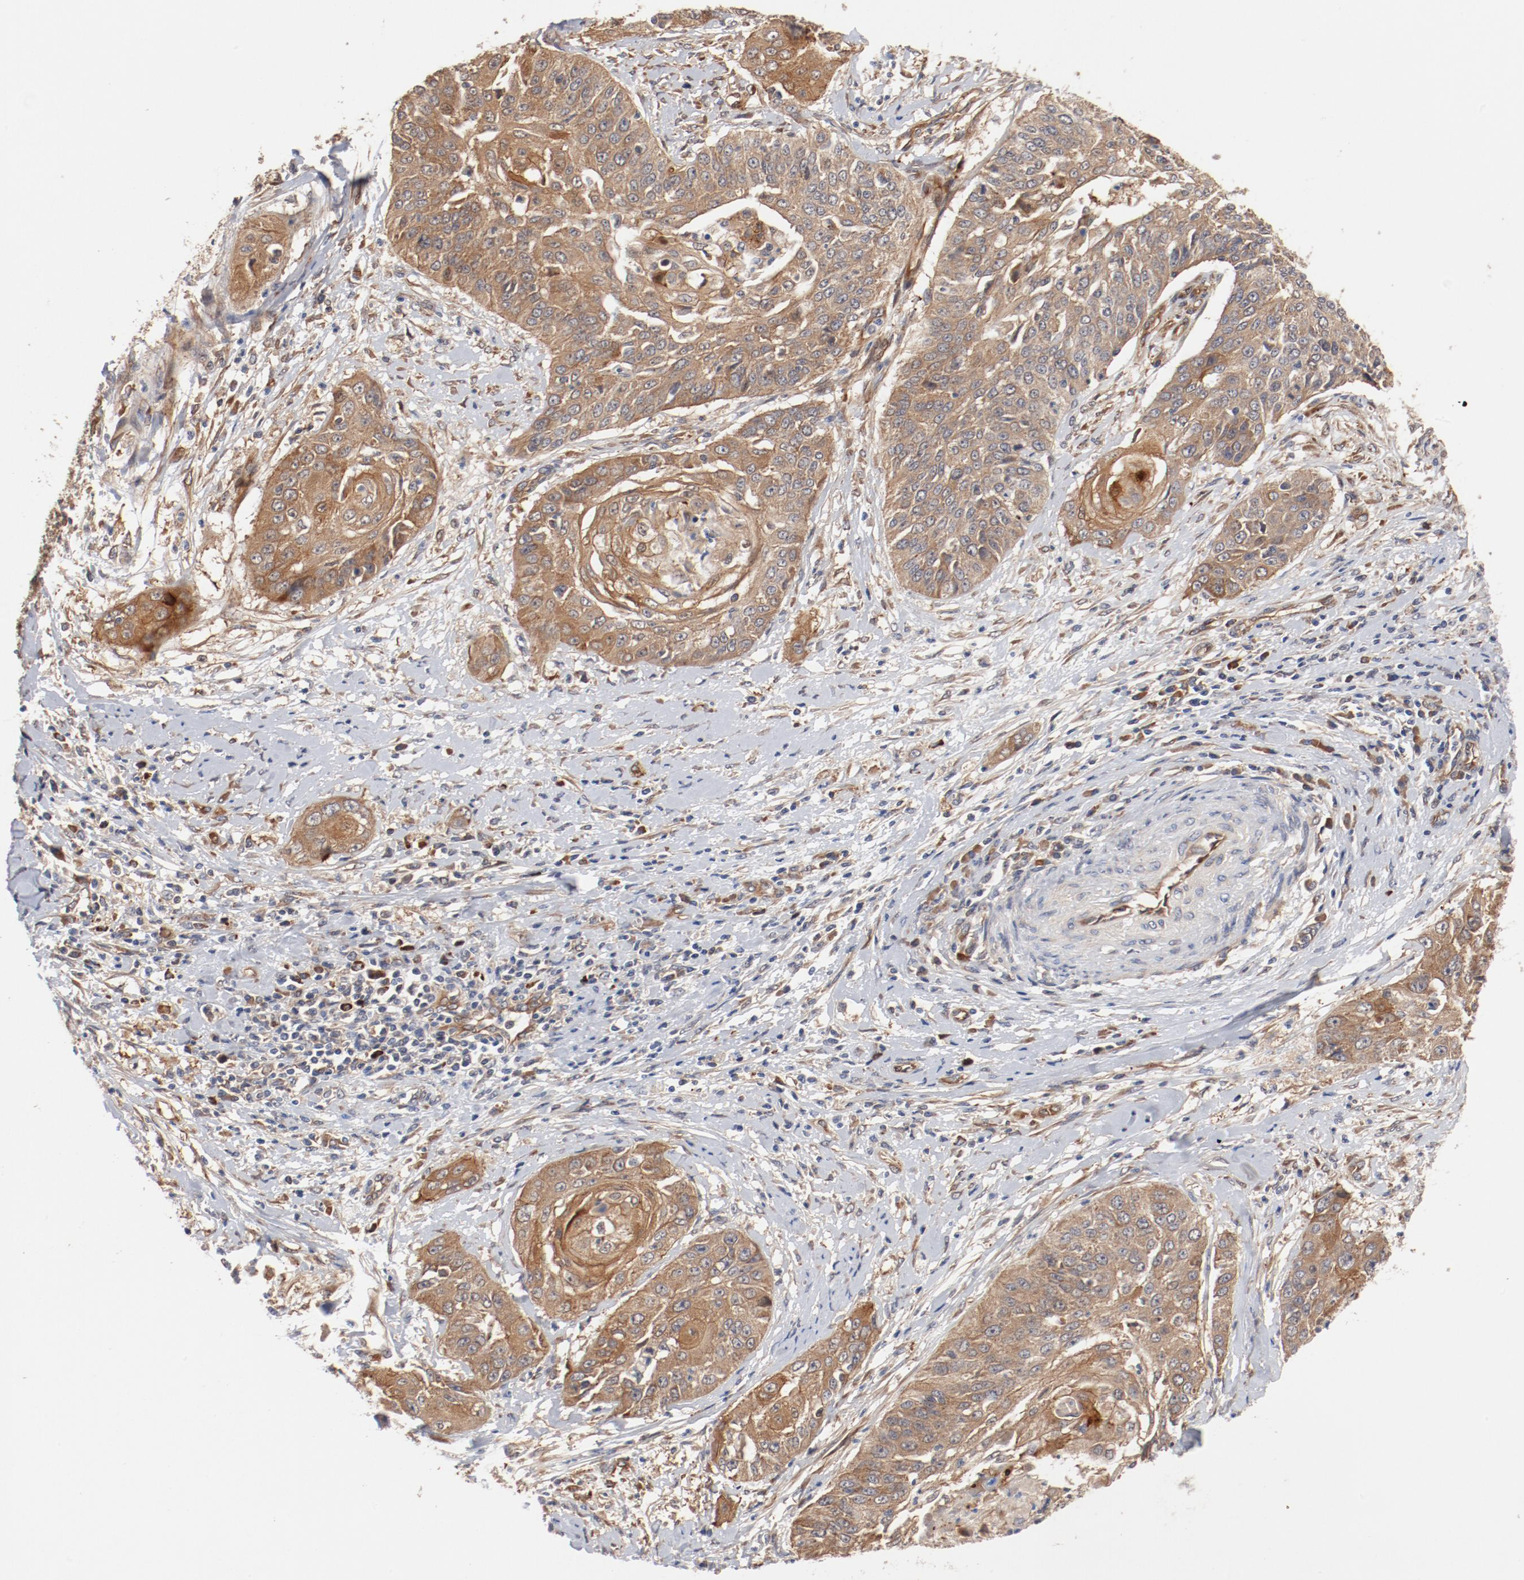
{"staining": {"intensity": "moderate", "quantity": ">75%", "location": "cytoplasmic/membranous"}, "tissue": "cervical cancer", "cell_type": "Tumor cells", "image_type": "cancer", "snomed": [{"axis": "morphology", "description": "Squamous cell carcinoma, NOS"}, {"axis": "topography", "description": "Cervix"}], "caption": "Immunohistochemistry (IHC) of human cervical squamous cell carcinoma demonstrates medium levels of moderate cytoplasmic/membranous staining in about >75% of tumor cells.", "gene": "PITPNM2", "patient": {"sex": "female", "age": 64}}